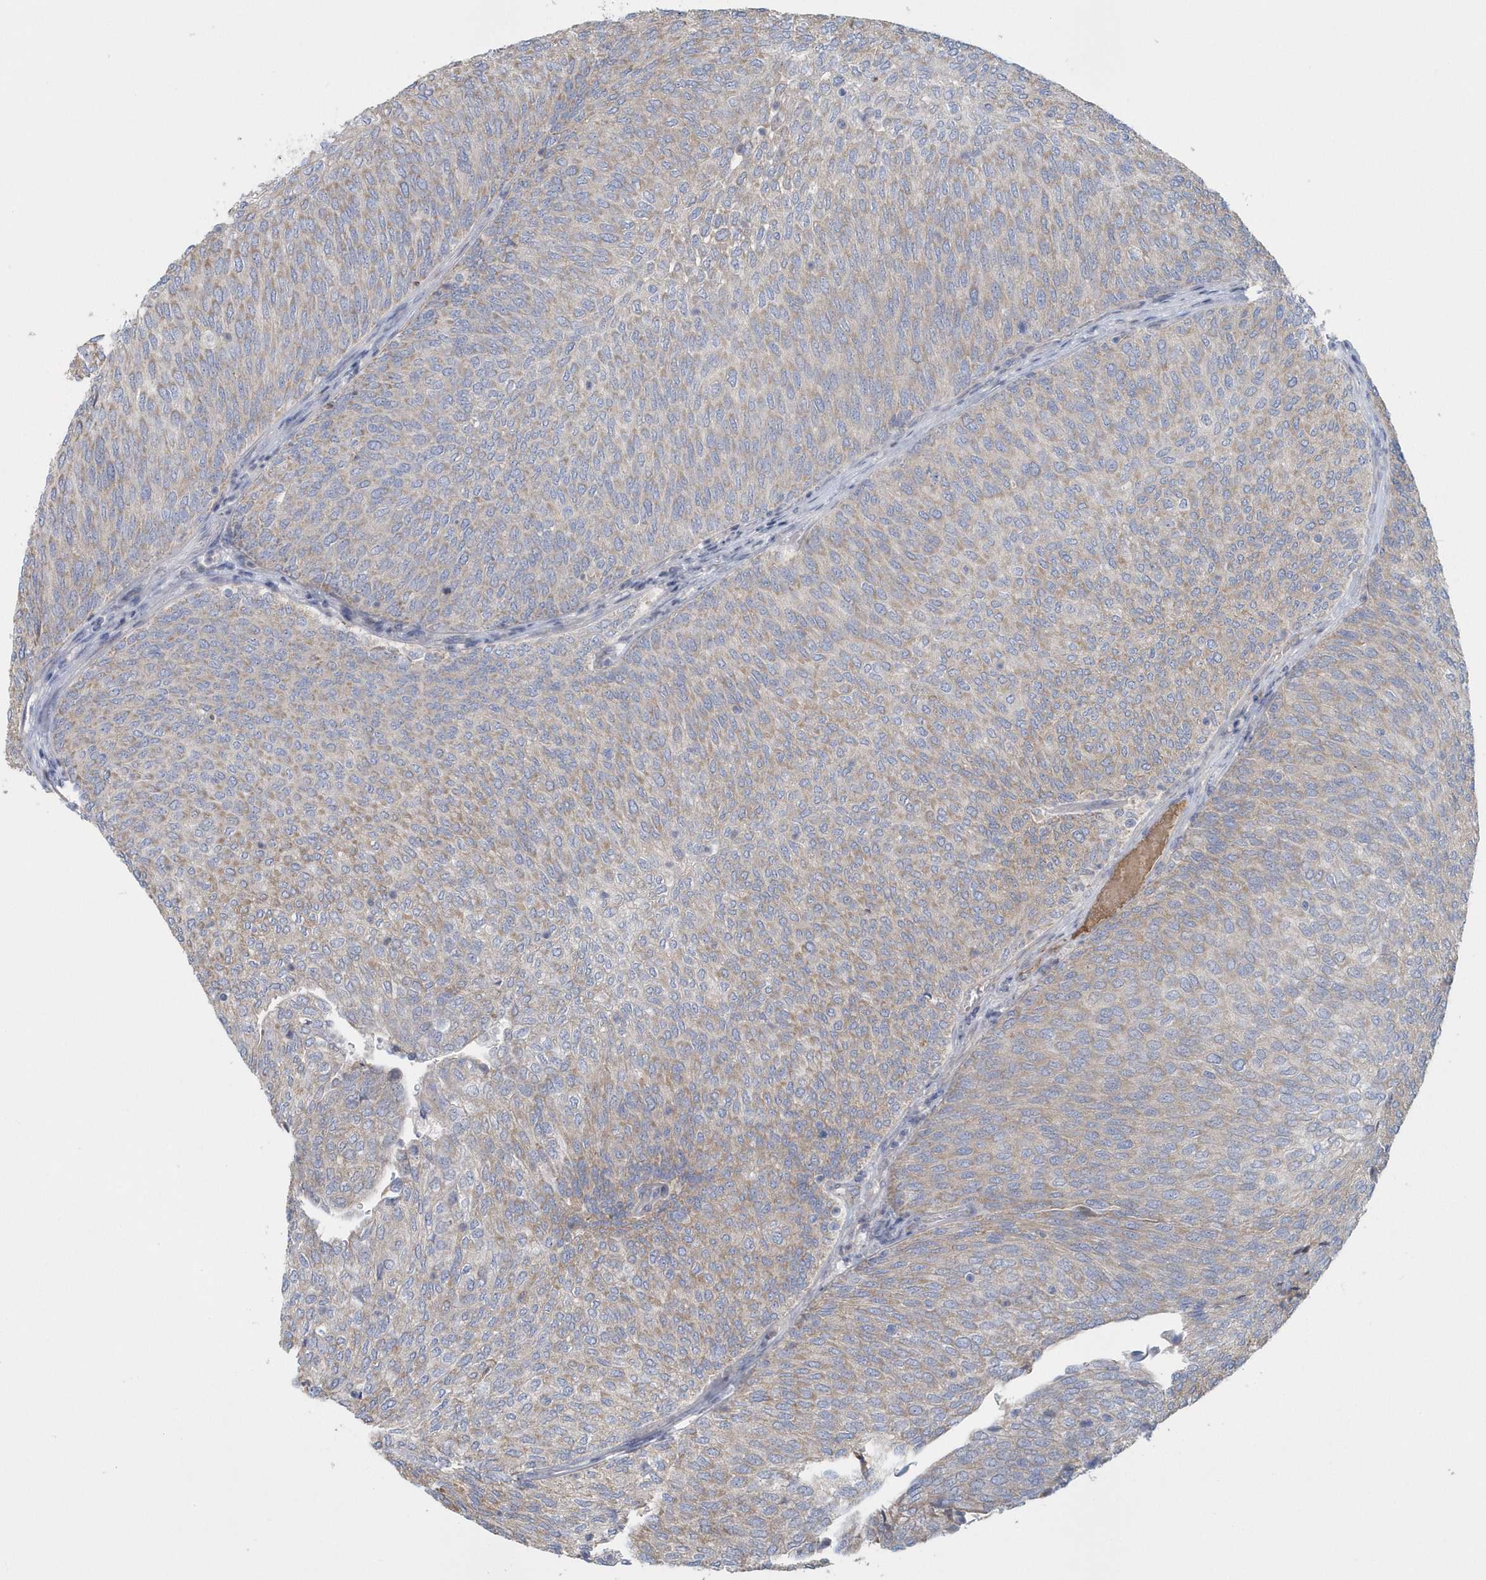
{"staining": {"intensity": "weak", "quantity": "25%-75%", "location": "cytoplasmic/membranous"}, "tissue": "urothelial cancer", "cell_type": "Tumor cells", "image_type": "cancer", "snomed": [{"axis": "morphology", "description": "Urothelial carcinoma, Low grade"}, {"axis": "topography", "description": "Urinary bladder"}], "caption": "There is low levels of weak cytoplasmic/membranous staining in tumor cells of urothelial cancer, as demonstrated by immunohistochemical staining (brown color).", "gene": "SPATA18", "patient": {"sex": "female", "age": 79}}